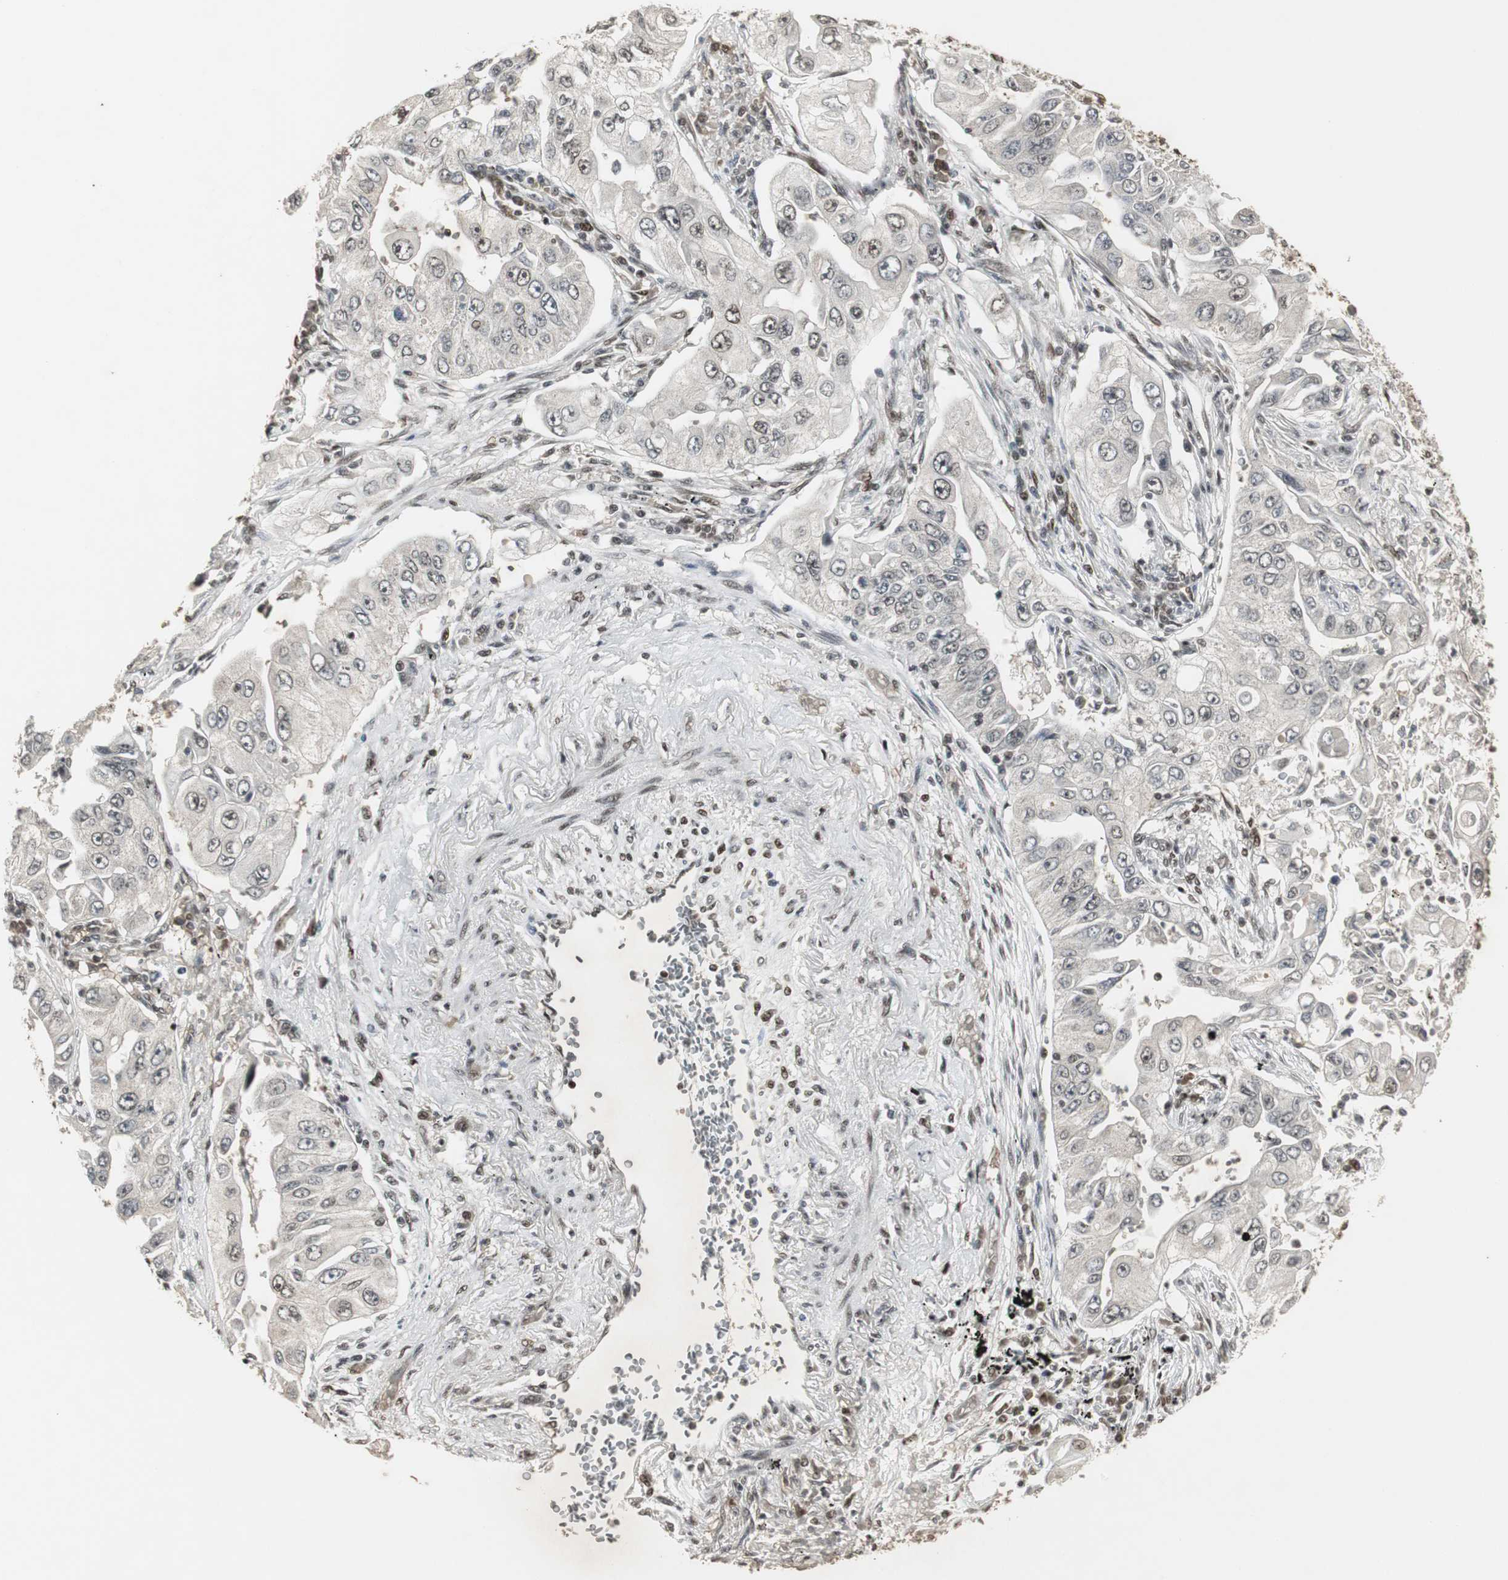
{"staining": {"intensity": "weak", "quantity": "<25%", "location": "nuclear"}, "tissue": "lung cancer", "cell_type": "Tumor cells", "image_type": "cancer", "snomed": [{"axis": "morphology", "description": "Adenocarcinoma, NOS"}, {"axis": "topography", "description": "Lung"}], "caption": "Tumor cells are negative for brown protein staining in lung cancer (adenocarcinoma).", "gene": "TAF5", "patient": {"sex": "male", "age": 84}}